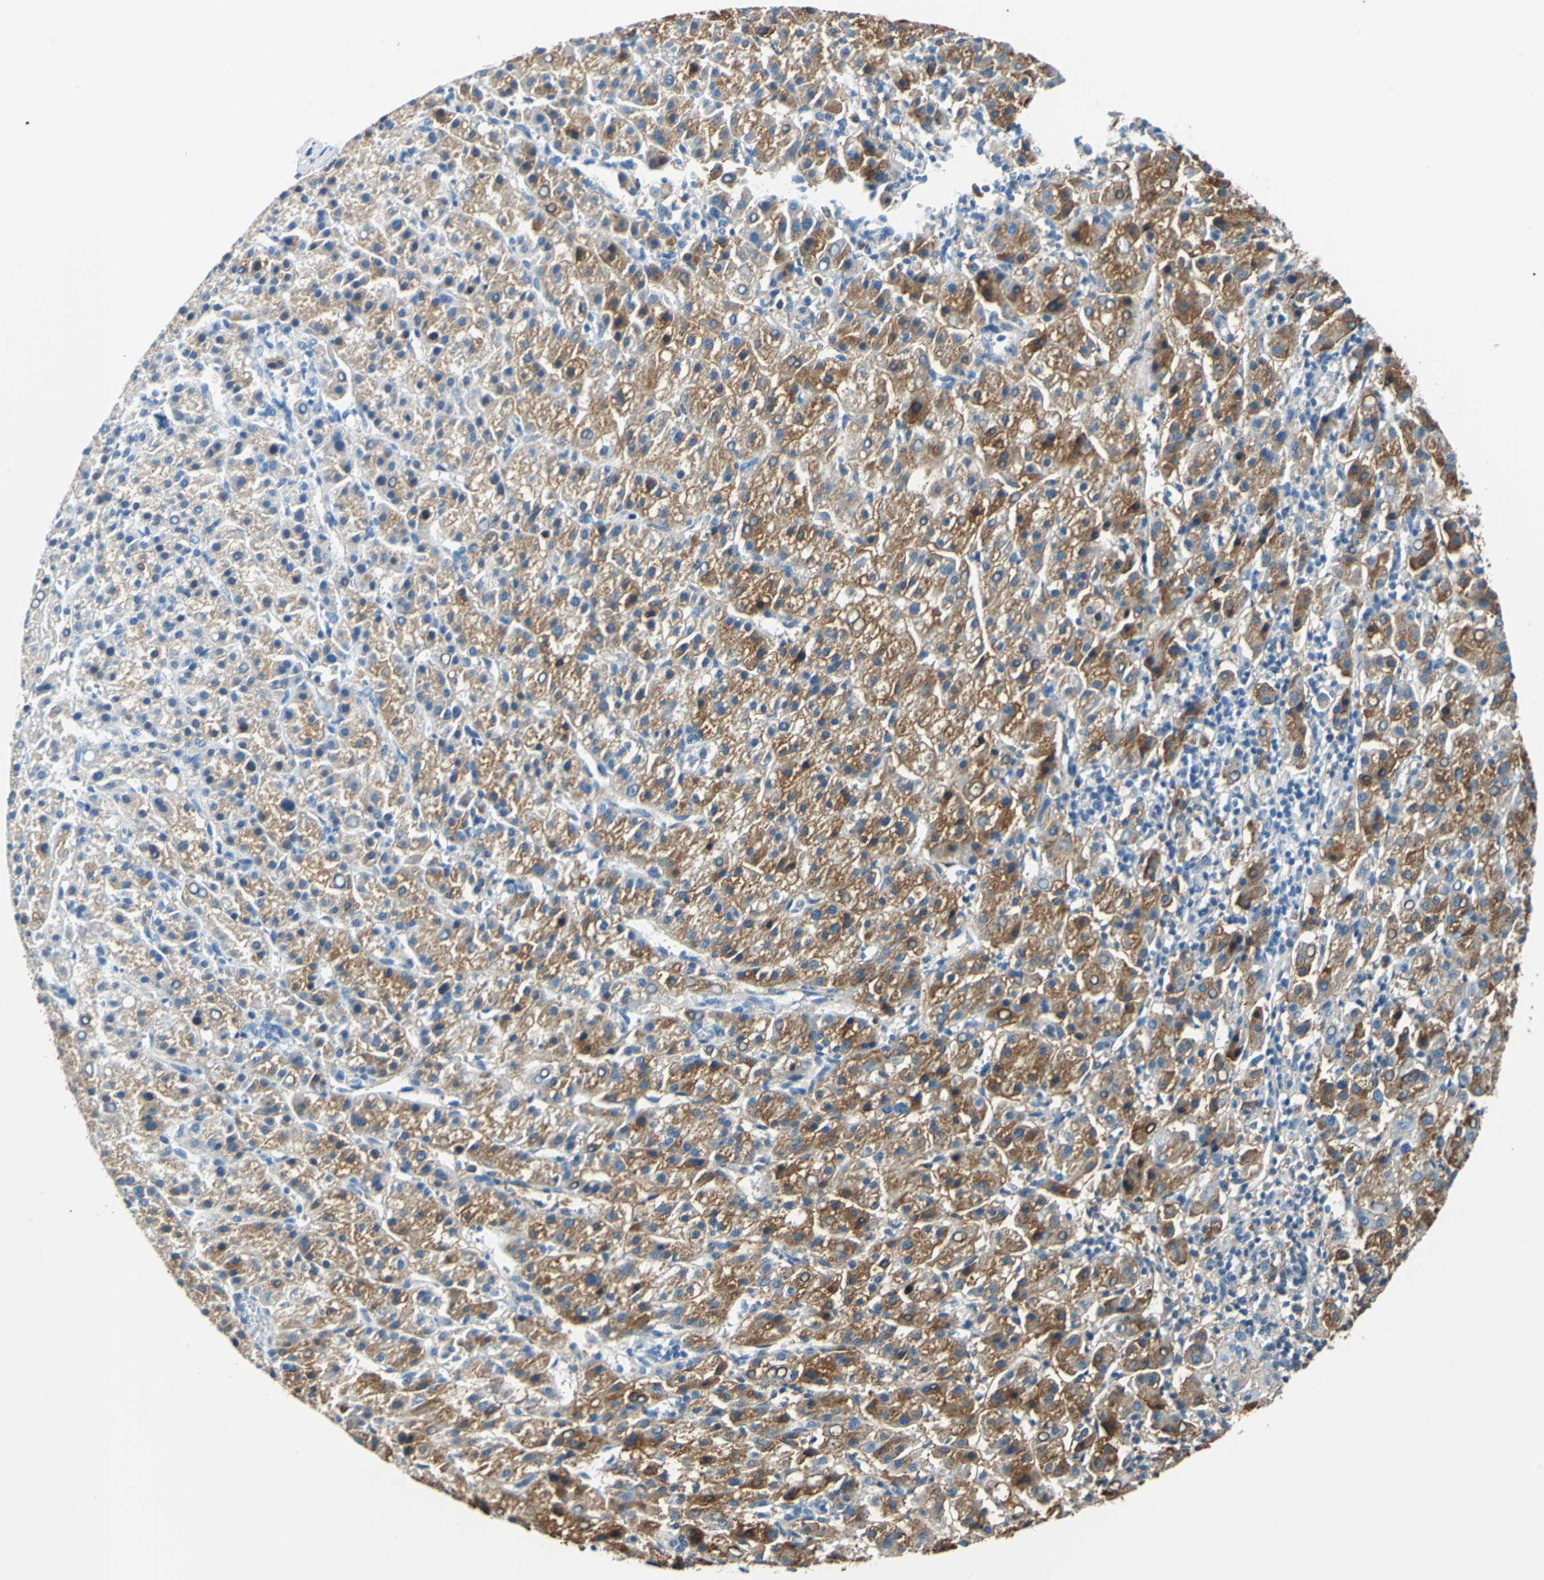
{"staining": {"intensity": "moderate", "quantity": ">75%", "location": "cytoplasmic/membranous"}, "tissue": "liver cancer", "cell_type": "Tumor cells", "image_type": "cancer", "snomed": [{"axis": "morphology", "description": "Carcinoma, Hepatocellular, NOS"}, {"axis": "topography", "description": "Liver"}], "caption": "This photomicrograph reveals hepatocellular carcinoma (liver) stained with immunohistochemistry to label a protein in brown. The cytoplasmic/membranous of tumor cells show moderate positivity for the protein. Nuclei are counter-stained blue.", "gene": "ALB", "patient": {"sex": "female", "age": 58}}